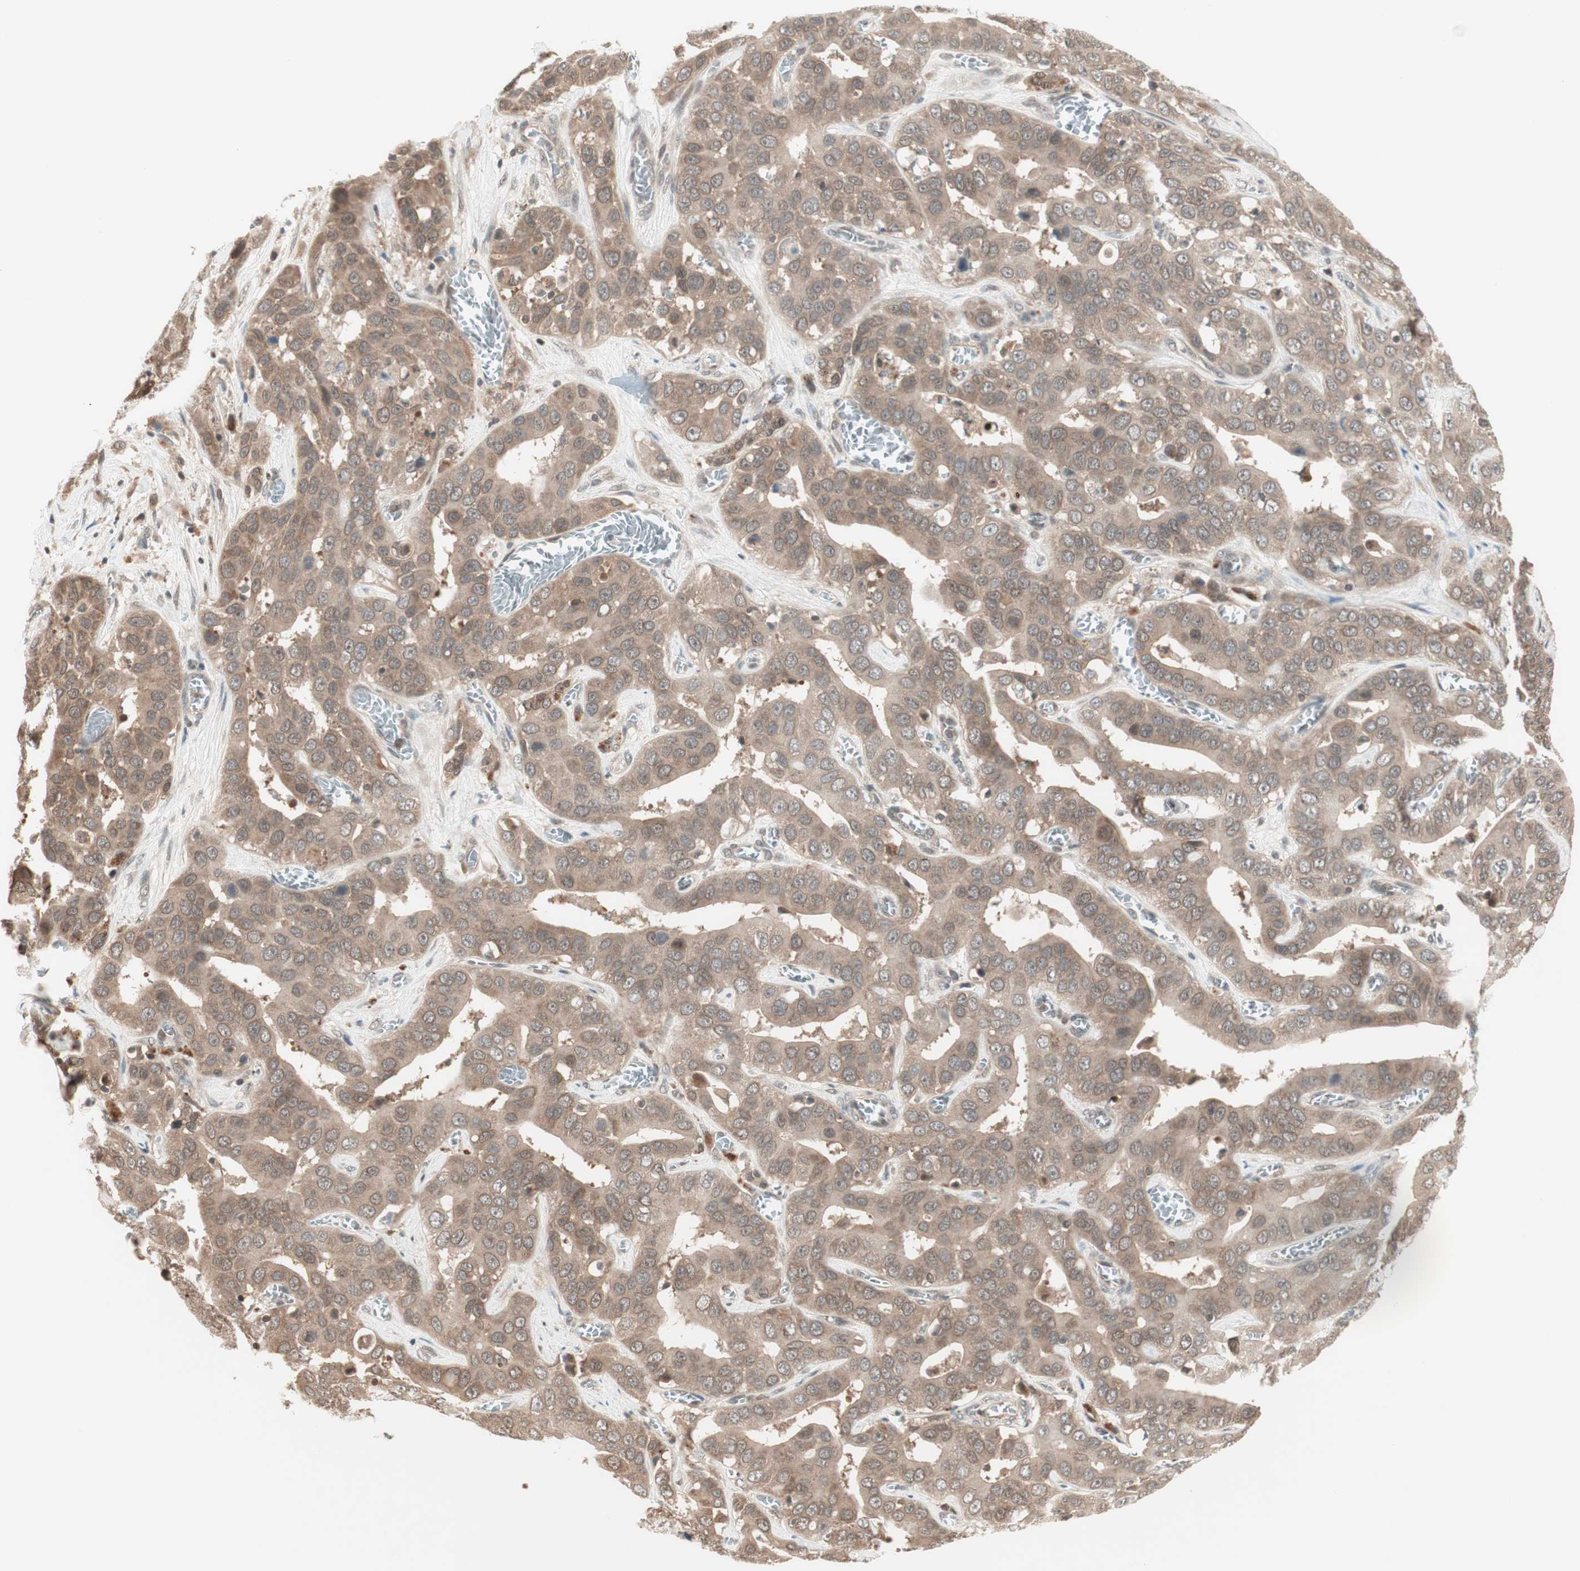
{"staining": {"intensity": "moderate", "quantity": ">75%", "location": "cytoplasmic/membranous"}, "tissue": "liver cancer", "cell_type": "Tumor cells", "image_type": "cancer", "snomed": [{"axis": "morphology", "description": "Cholangiocarcinoma"}, {"axis": "topography", "description": "Liver"}], "caption": "The photomicrograph displays staining of liver cancer (cholangiocarcinoma), revealing moderate cytoplasmic/membranous protein staining (brown color) within tumor cells. (IHC, brightfield microscopy, high magnification).", "gene": "UBE2I", "patient": {"sex": "female", "age": 52}}